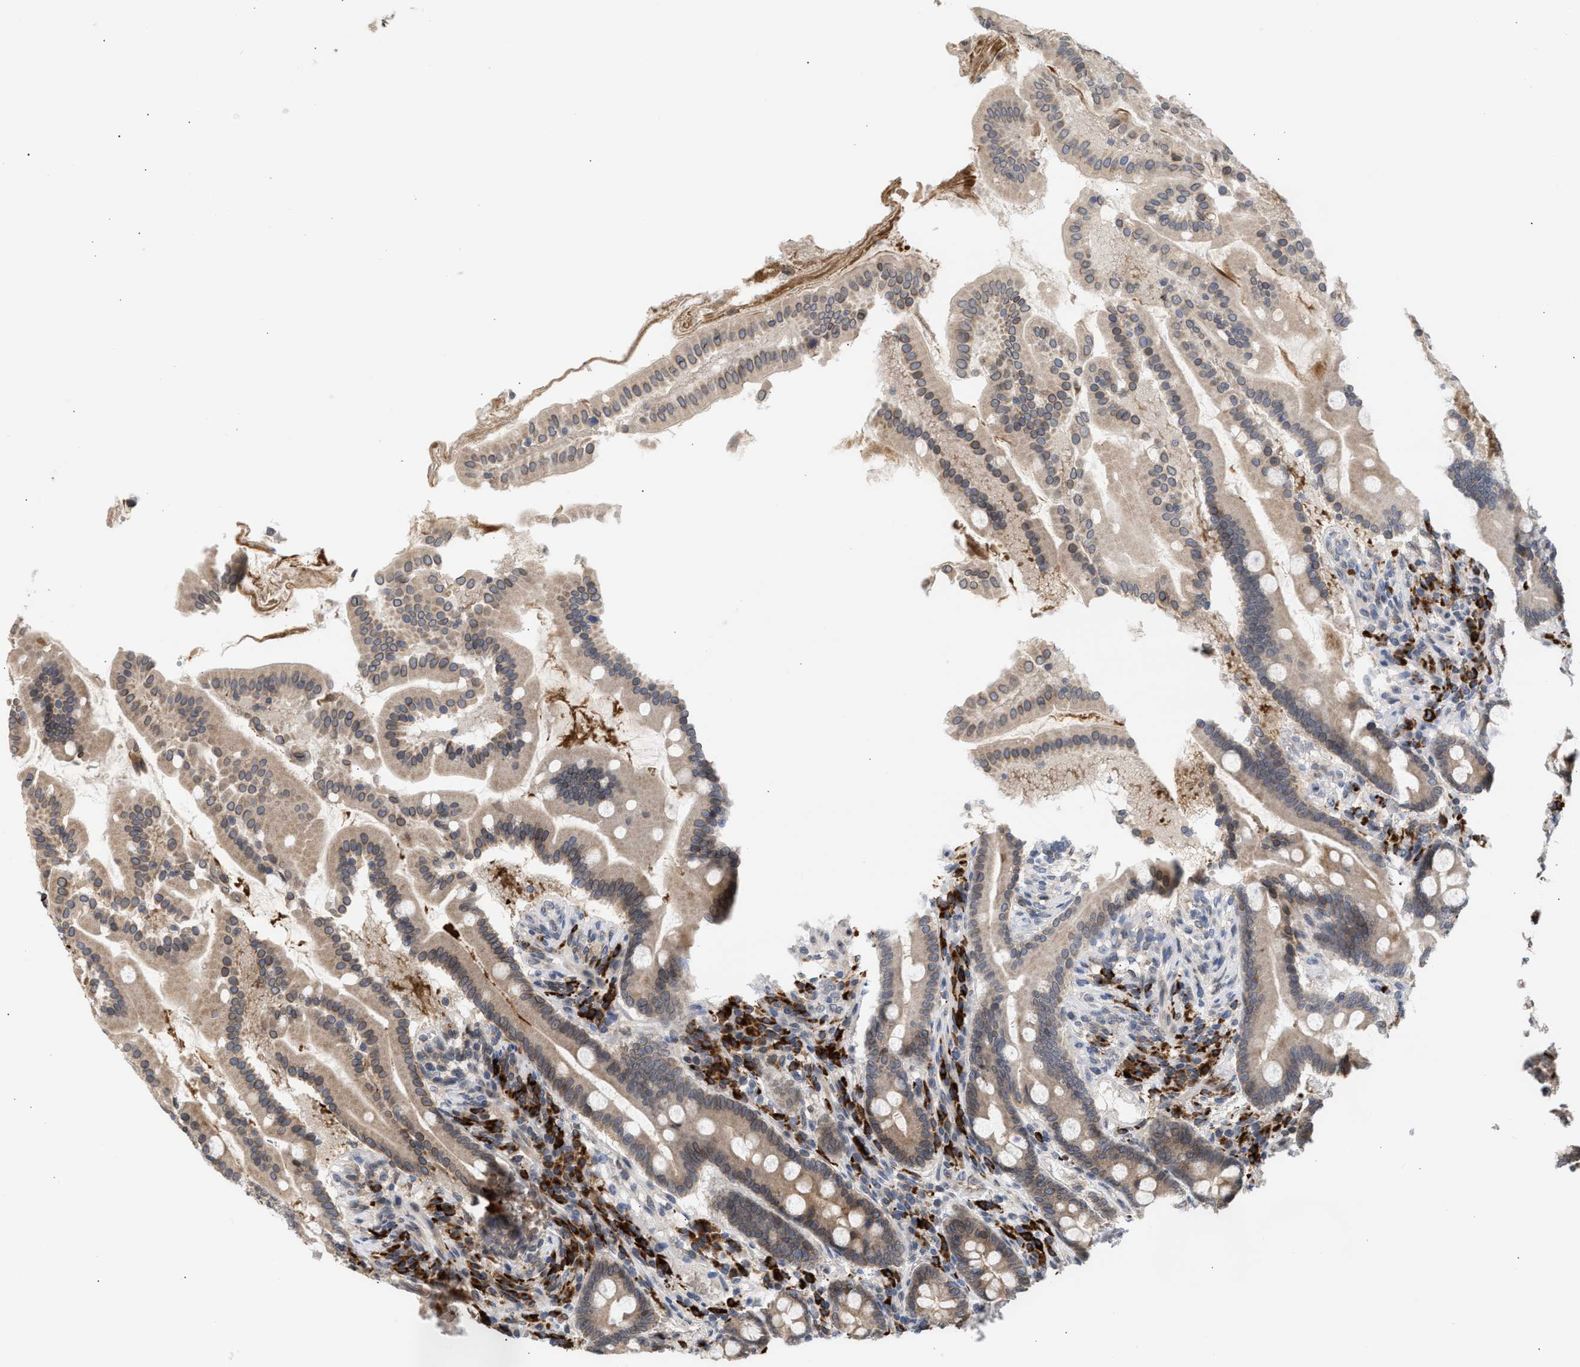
{"staining": {"intensity": "moderate", "quantity": ">75%", "location": "cytoplasmic/membranous,nuclear"}, "tissue": "duodenum", "cell_type": "Glandular cells", "image_type": "normal", "snomed": [{"axis": "morphology", "description": "Normal tissue, NOS"}, {"axis": "topography", "description": "Duodenum"}], "caption": "Protein expression analysis of normal human duodenum reveals moderate cytoplasmic/membranous,nuclear expression in about >75% of glandular cells.", "gene": "NUP62", "patient": {"sex": "male", "age": 50}}